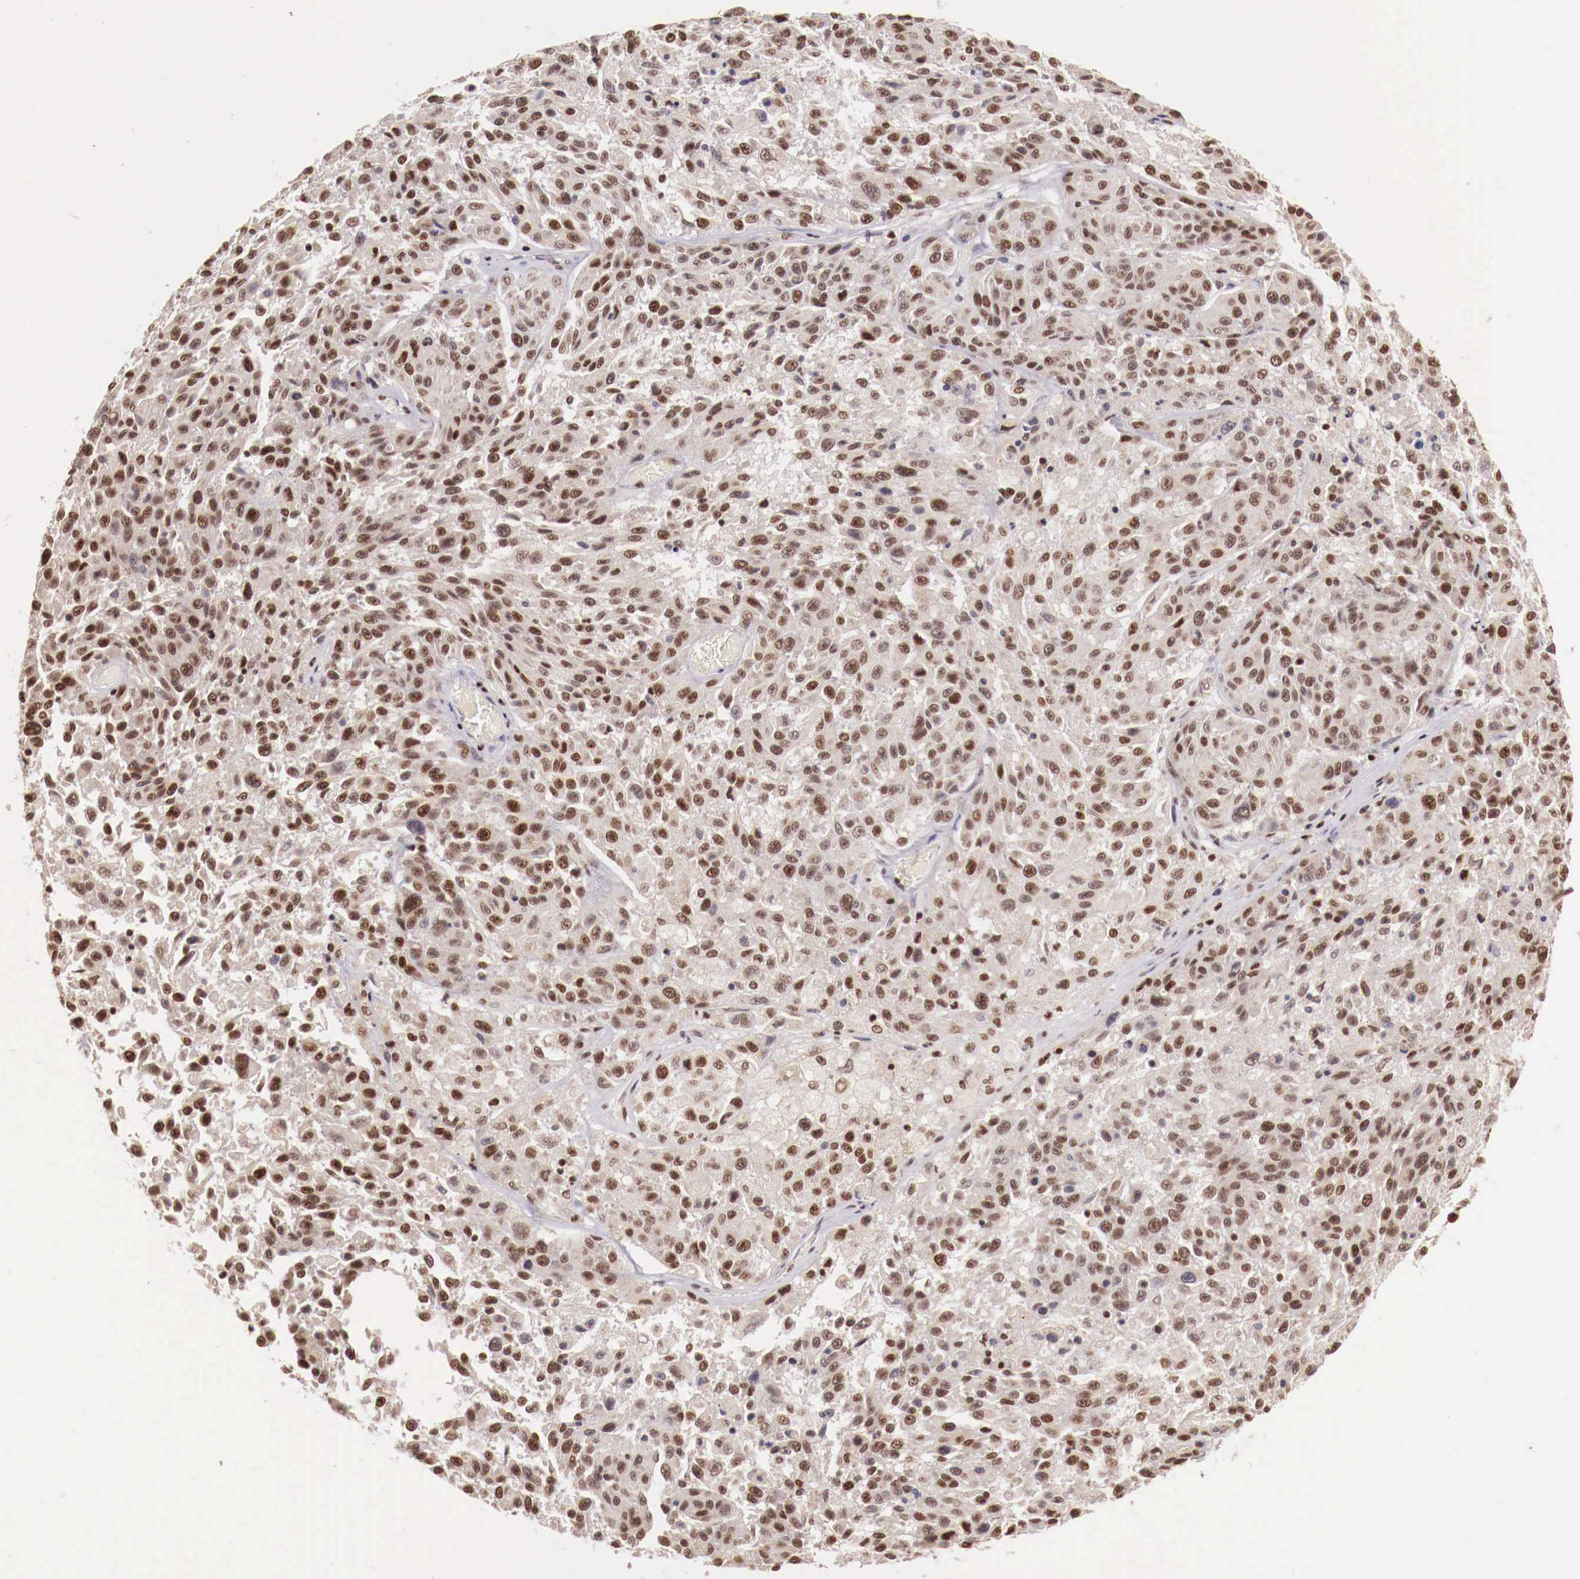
{"staining": {"intensity": "weak", "quantity": ">75%", "location": "nuclear"}, "tissue": "melanoma", "cell_type": "Tumor cells", "image_type": "cancer", "snomed": [{"axis": "morphology", "description": "Malignant melanoma, NOS"}, {"axis": "topography", "description": "Skin"}], "caption": "Malignant melanoma tissue exhibits weak nuclear expression in about >75% of tumor cells, visualized by immunohistochemistry. (DAB = brown stain, brightfield microscopy at high magnification).", "gene": "SP1", "patient": {"sex": "female", "age": 77}}